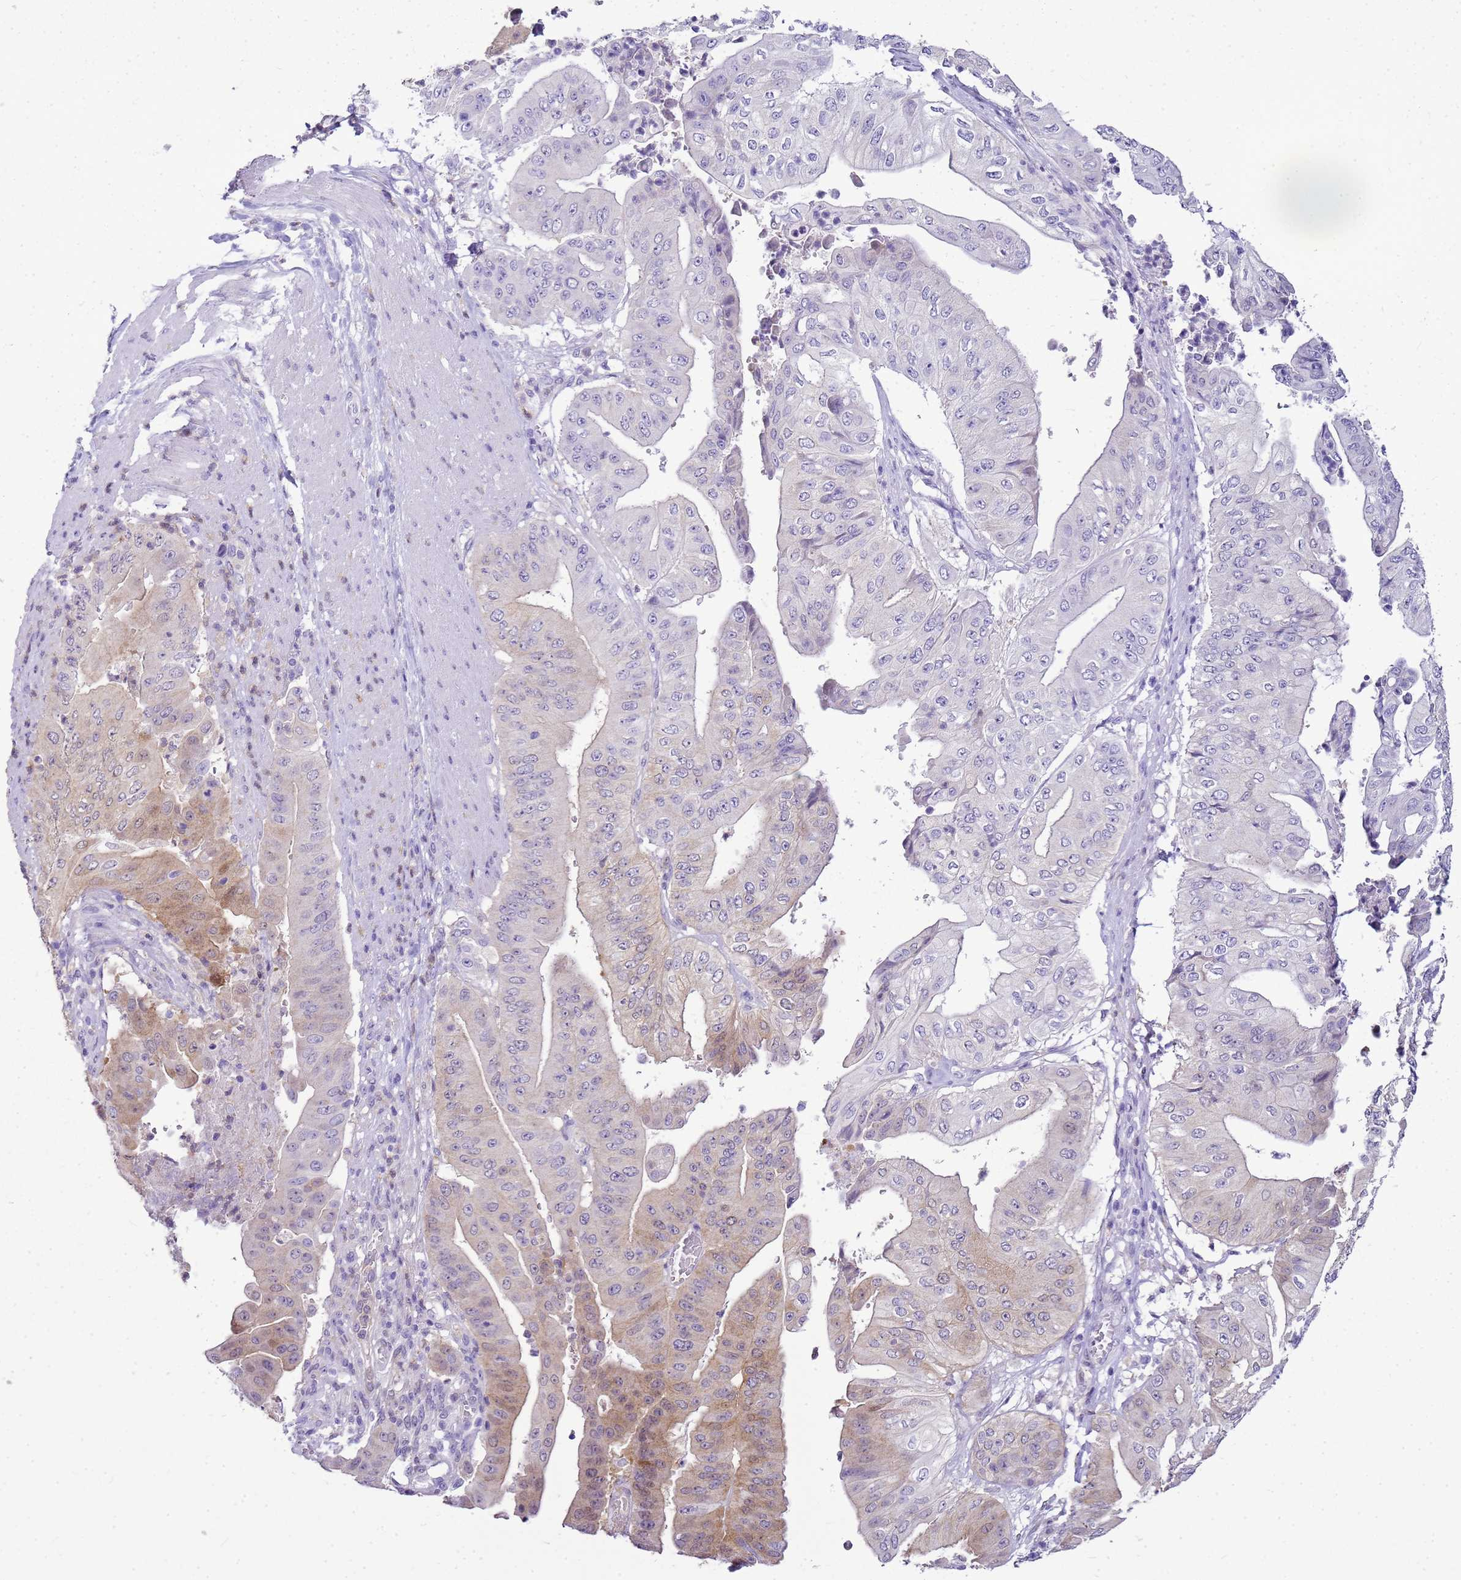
{"staining": {"intensity": "moderate", "quantity": "25%-75%", "location": "cytoplasmic/membranous"}, "tissue": "pancreatic cancer", "cell_type": "Tumor cells", "image_type": "cancer", "snomed": [{"axis": "morphology", "description": "Adenocarcinoma, NOS"}, {"axis": "topography", "description": "Pancreas"}], "caption": "This histopathology image exhibits IHC staining of pancreatic cancer, with medium moderate cytoplasmic/membranous expression in about 25%-75% of tumor cells.", "gene": "SULT1E1", "patient": {"sex": "female", "age": 77}}